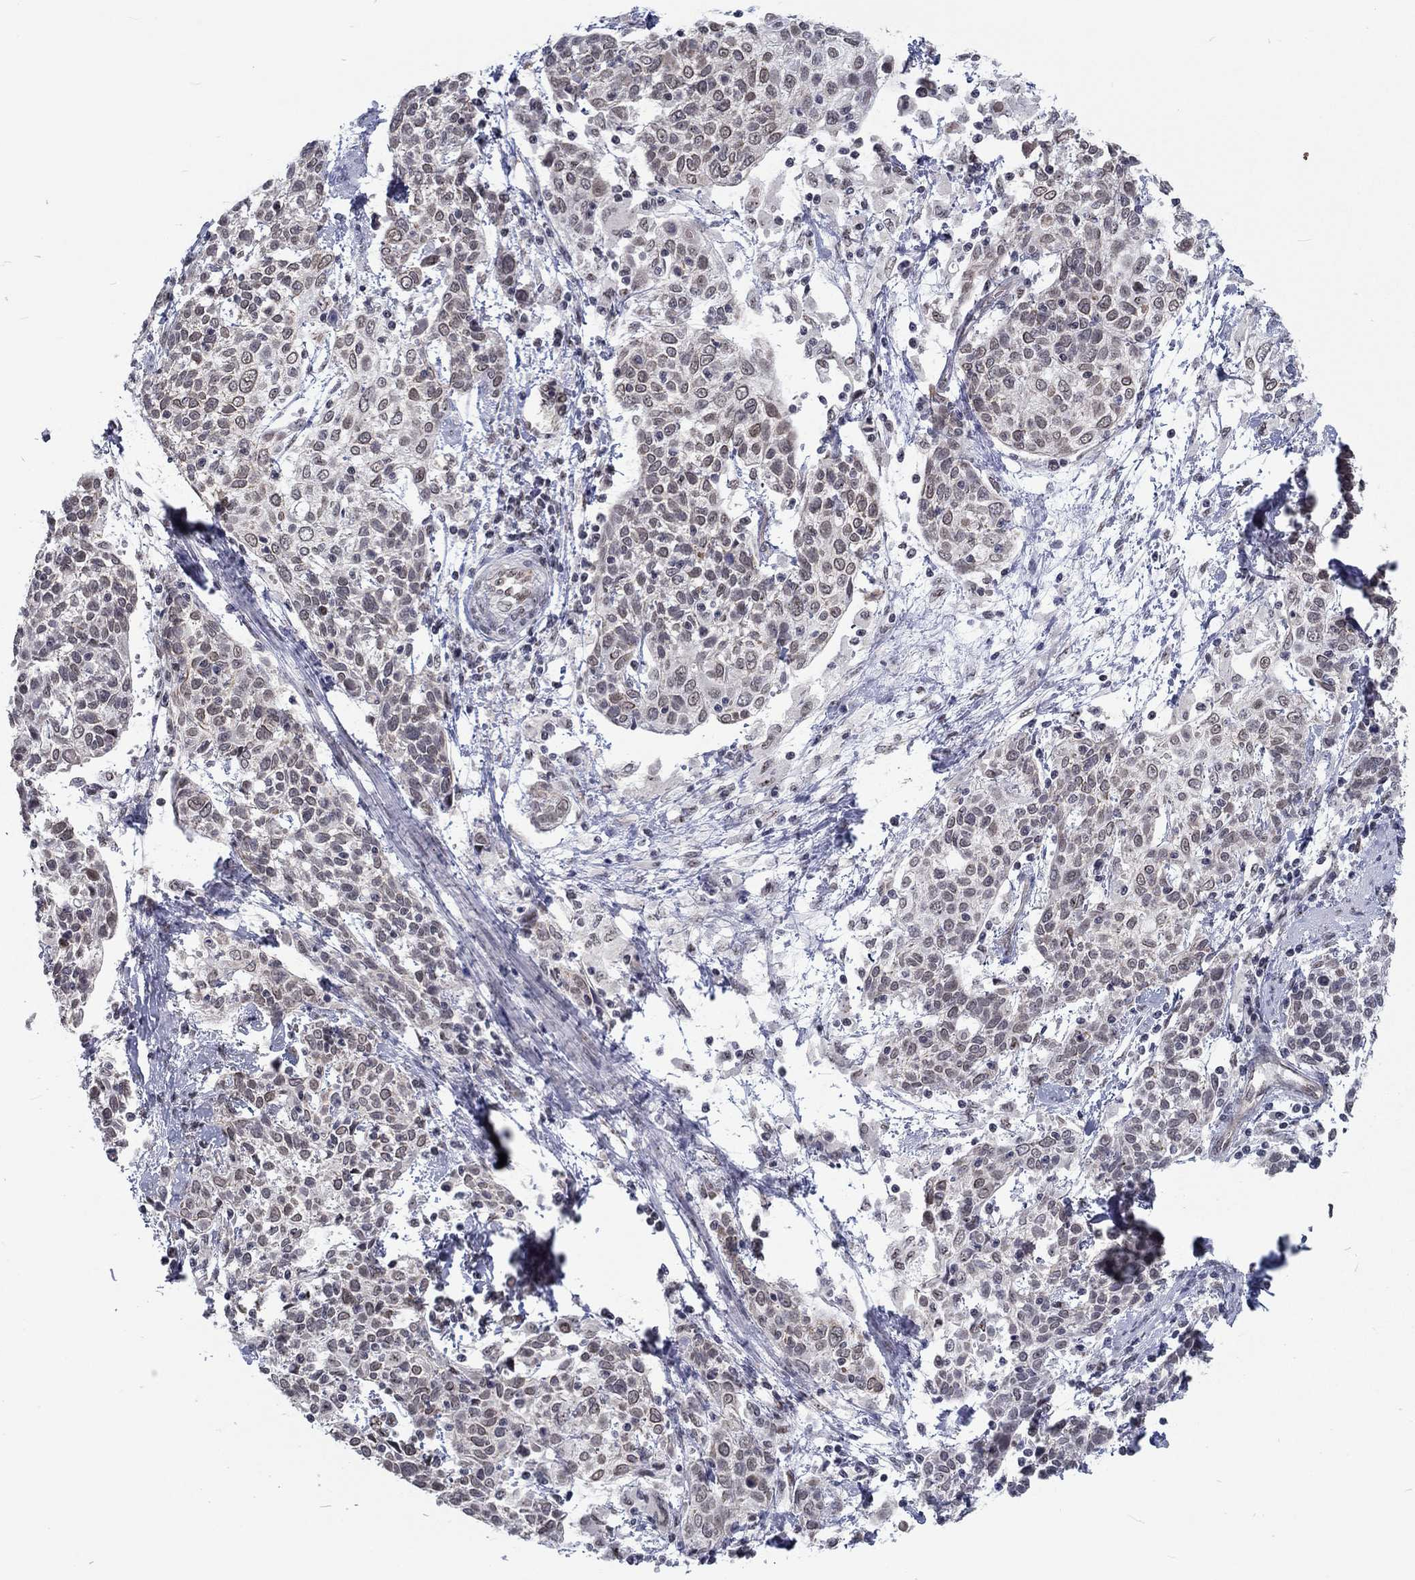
{"staining": {"intensity": "negative", "quantity": "none", "location": "none"}, "tissue": "cervical cancer", "cell_type": "Tumor cells", "image_type": "cancer", "snomed": [{"axis": "morphology", "description": "Squamous cell carcinoma, NOS"}, {"axis": "topography", "description": "Cervix"}], "caption": "This image is of squamous cell carcinoma (cervical) stained with immunohistochemistry to label a protein in brown with the nuclei are counter-stained blue. There is no expression in tumor cells.", "gene": "ZBED1", "patient": {"sex": "female", "age": 61}}